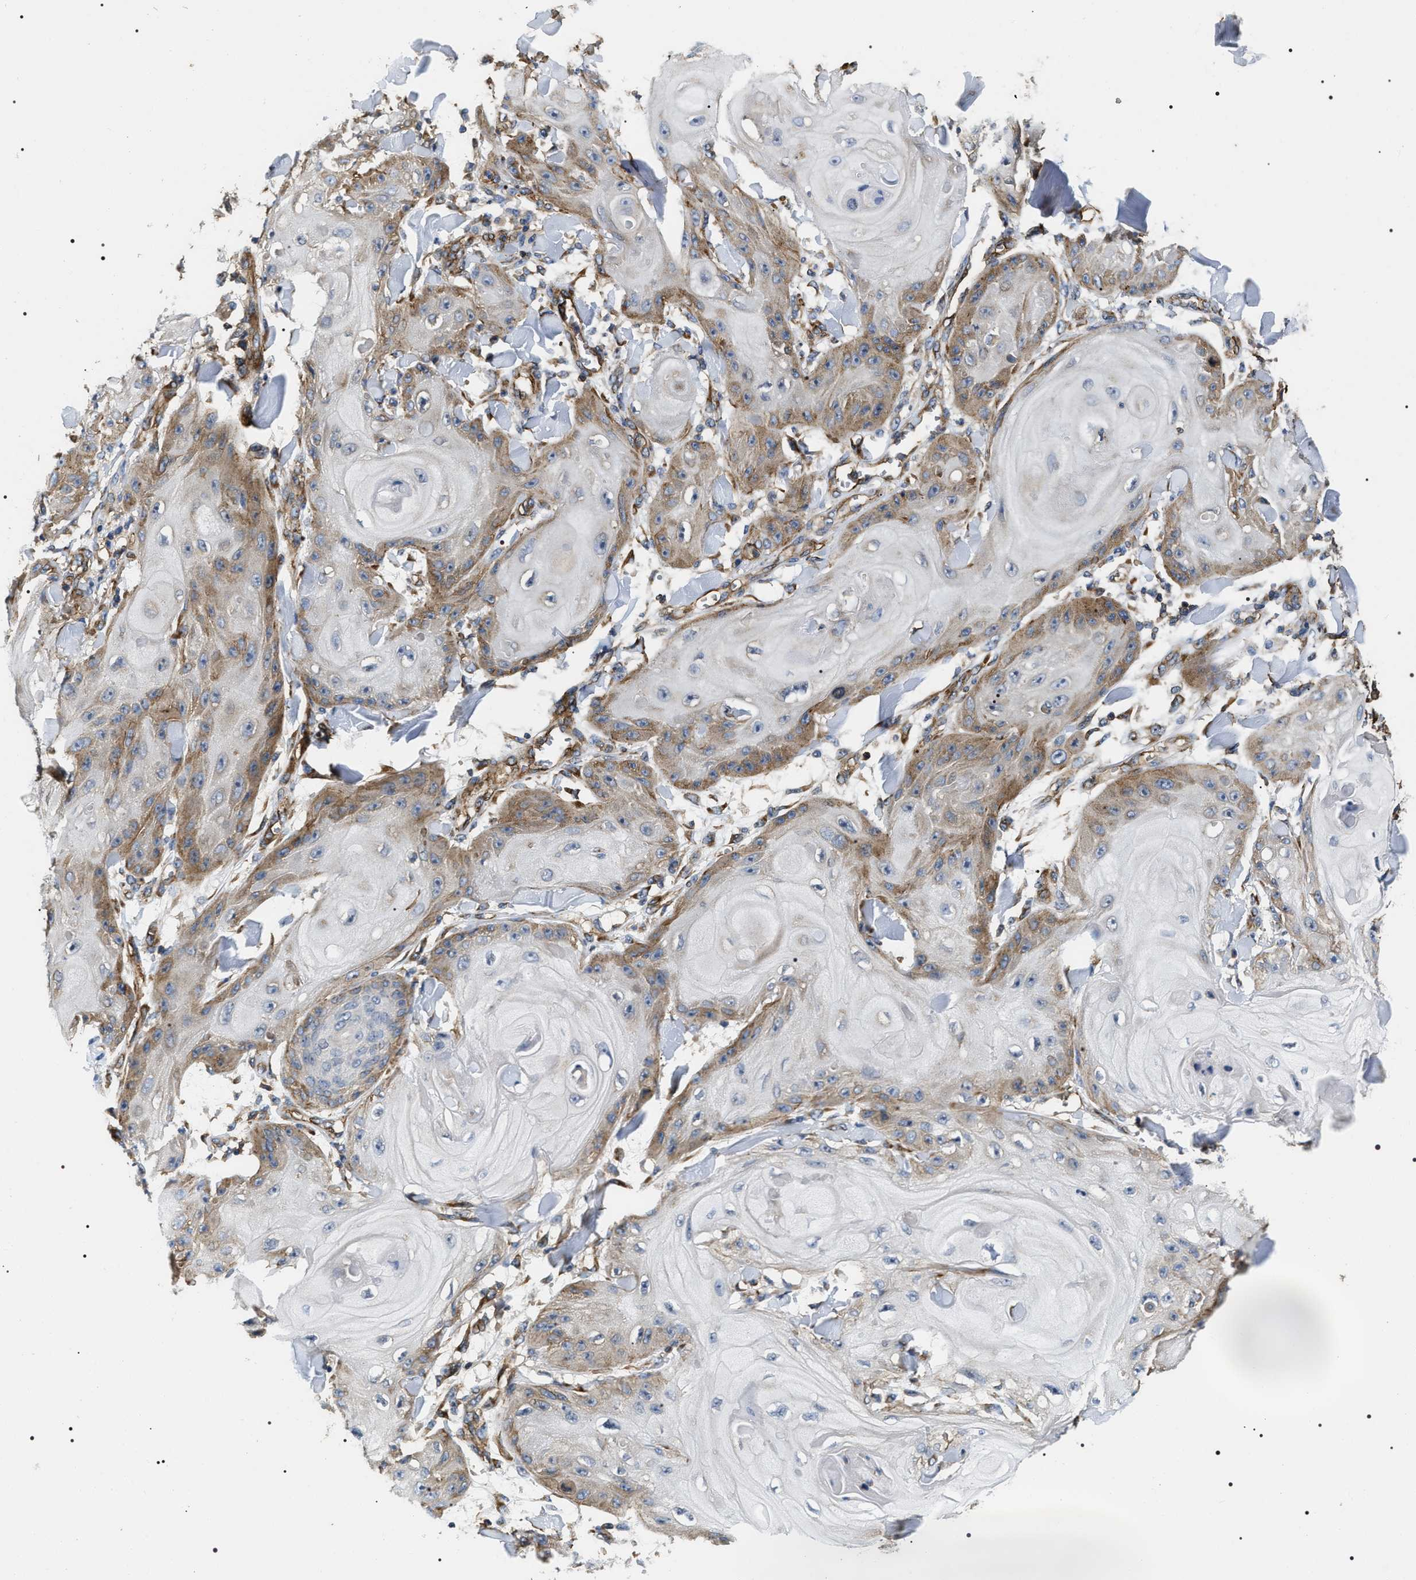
{"staining": {"intensity": "moderate", "quantity": "<25%", "location": "cytoplasmic/membranous"}, "tissue": "skin cancer", "cell_type": "Tumor cells", "image_type": "cancer", "snomed": [{"axis": "morphology", "description": "Squamous cell carcinoma, NOS"}, {"axis": "topography", "description": "Skin"}], "caption": "Squamous cell carcinoma (skin) stained with a protein marker exhibits moderate staining in tumor cells.", "gene": "ZC3HAV1L", "patient": {"sex": "male", "age": 74}}